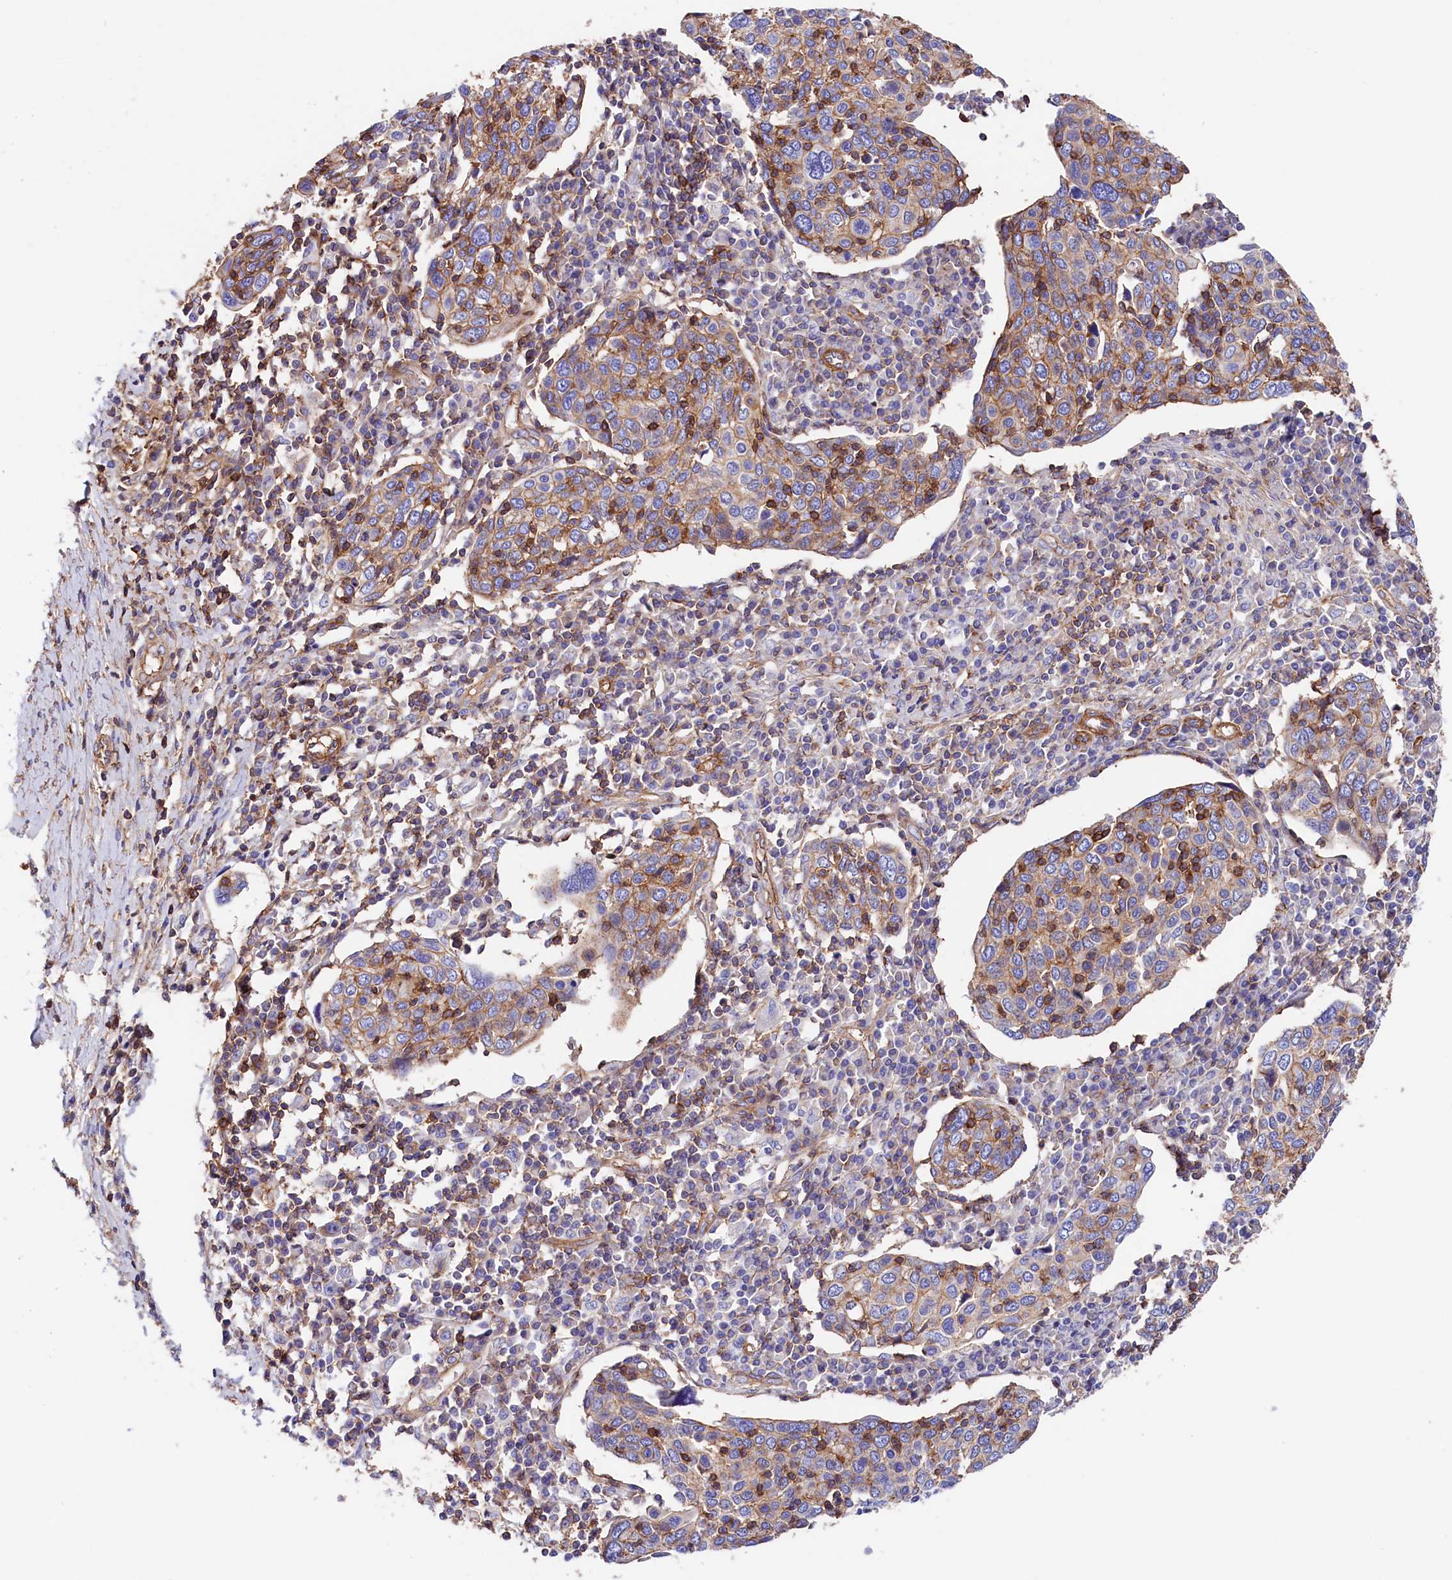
{"staining": {"intensity": "weak", "quantity": "25%-75%", "location": "cytoplasmic/membranous"}, "tissue": "cervical cancer", "cell_type": "Tumor cells", "image_type": "cancer", "snomed": [{"axis": "morphology", "description": "Squamous cell carcinoma, NOS"}, {"axis": "topography", "description": "Cervix"}], "caption": "Approximately 25%-75% of tumor cells in human cervical cancer reveal weak cytoplasmic/membranous protein expression as visualized by brown immunohistochemical staining.", "gene": "ATP2B4", "patient": {"sex": "female", "age": 40}}